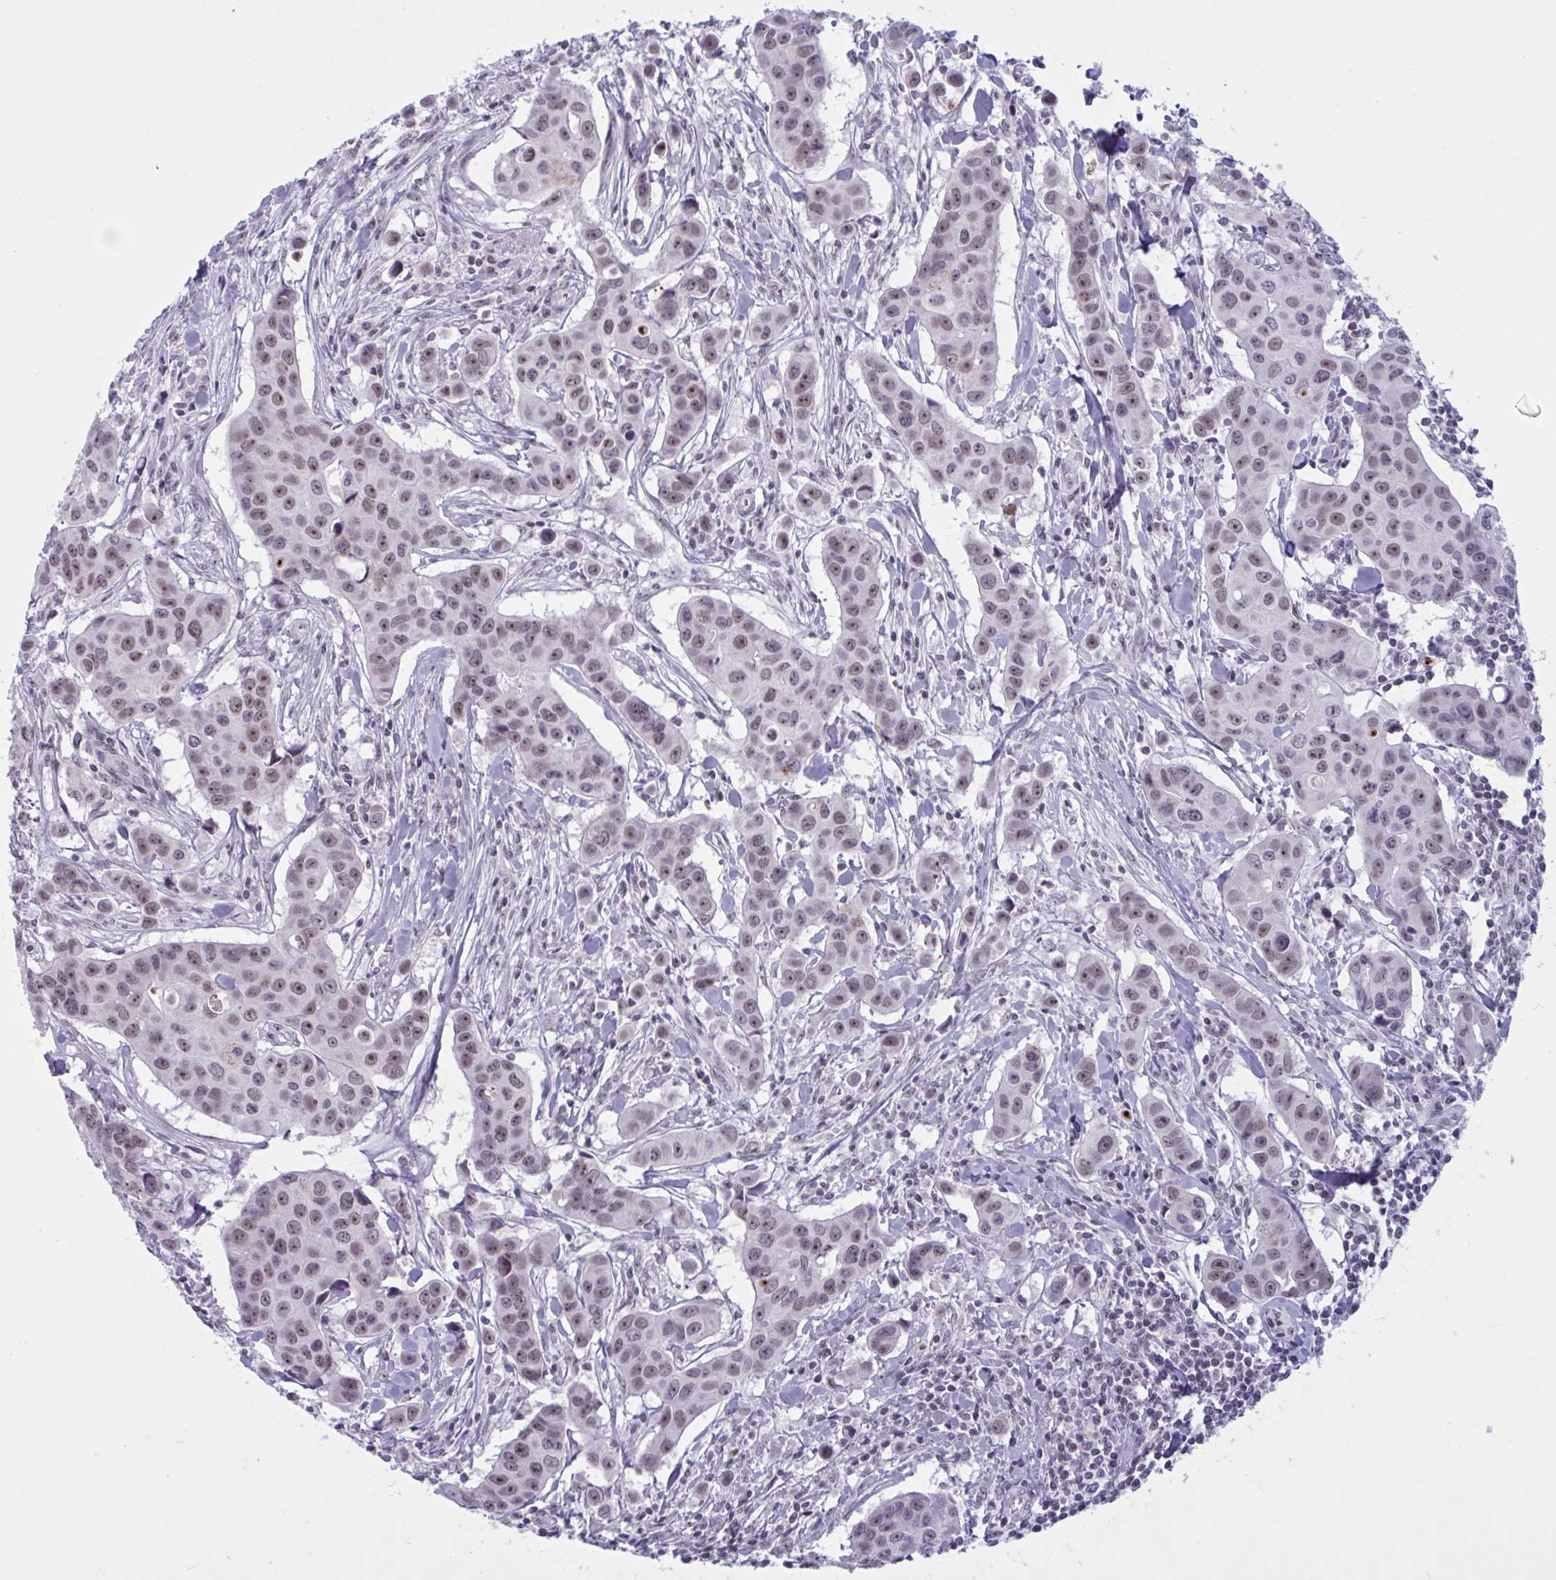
{"staining": {"intensity": "weak", "quantity": ">75%", "location": "nuclear"}, "tissue": "breast cancer", "cell_type": "Tumor cells", "image_type": "cancer", "snomed": [{"axis": "morphology", "description": "Duct carcinoma"}, {"axis": "topography", "description": "Breast"}], "caption": "A high-resolution micrograph shows immunohistochemistry staining of breast cancer, which demonstrates weak nuclear expression in about >75% of tumor cells. The protein of interest is stained brown, and the nuclei are stained in blue (DAB (3,3'-diaminobenzidine) IHC with brightfield microscopy, high magnification).", "gene": "TGM6", "patient": {"sex": "female", "age": 24}}